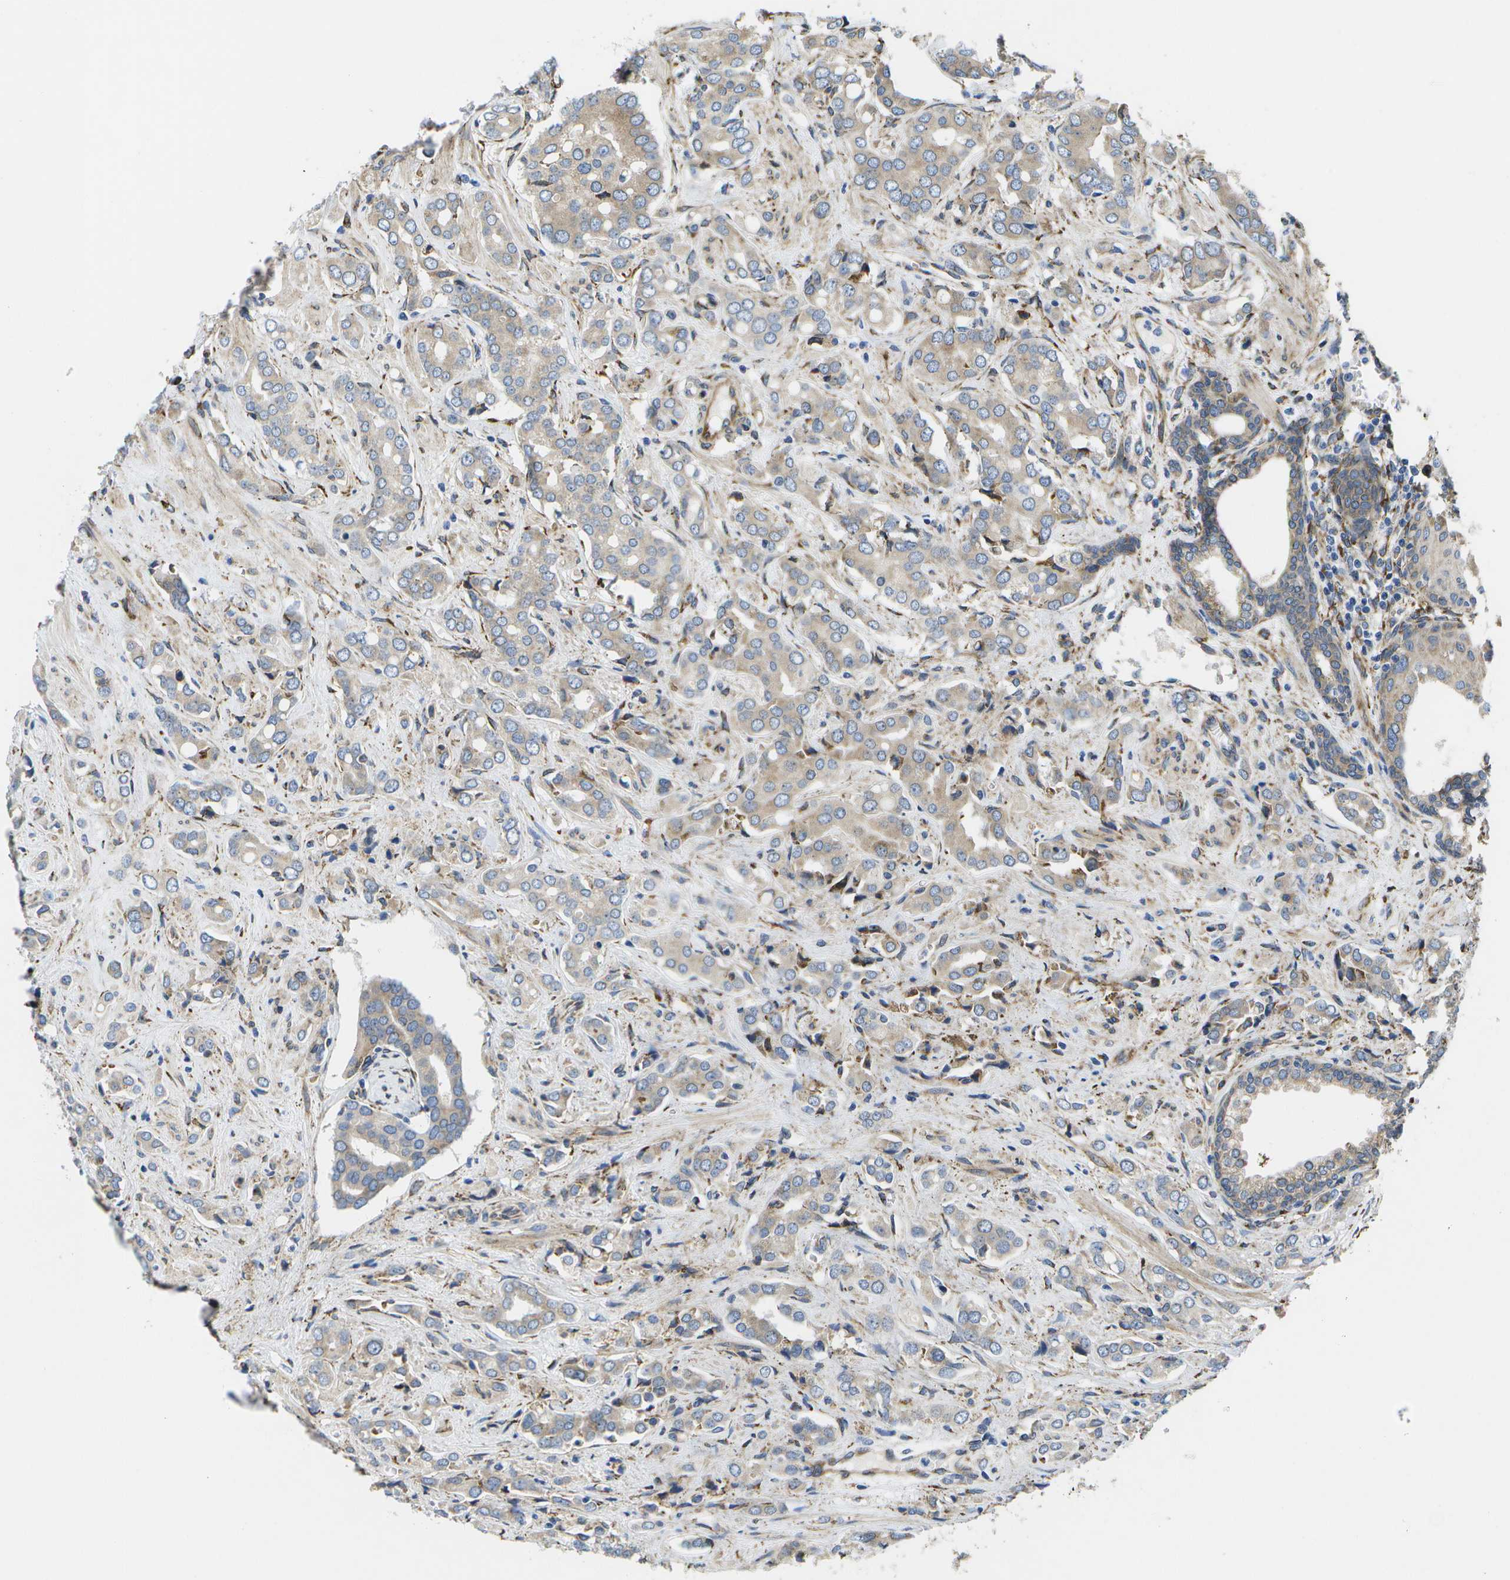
{"staining": {"intensity": "weak", "quantity": "25%-75%", "location": "cytoplasmic/membranous"}, "tissue": "prostate cancer", "cell_type": "Tumor cells", "image_type": "cancer", "snomed": [{"axis": "morphology", "description": "Adenocarcinoma, High grade"}, {"axis": "topography", "description": "Prostate"}], "caption": "The micrograph displays immunohistochemical staining of prostate high-grade adenocarcinoma. There is weak cytoplasmic/membranous staining is appreciated in approximately 25%-75% of tumor cells.", "gene": "ZDHHC17", "patient": {"sex": "male", "age": 52}}